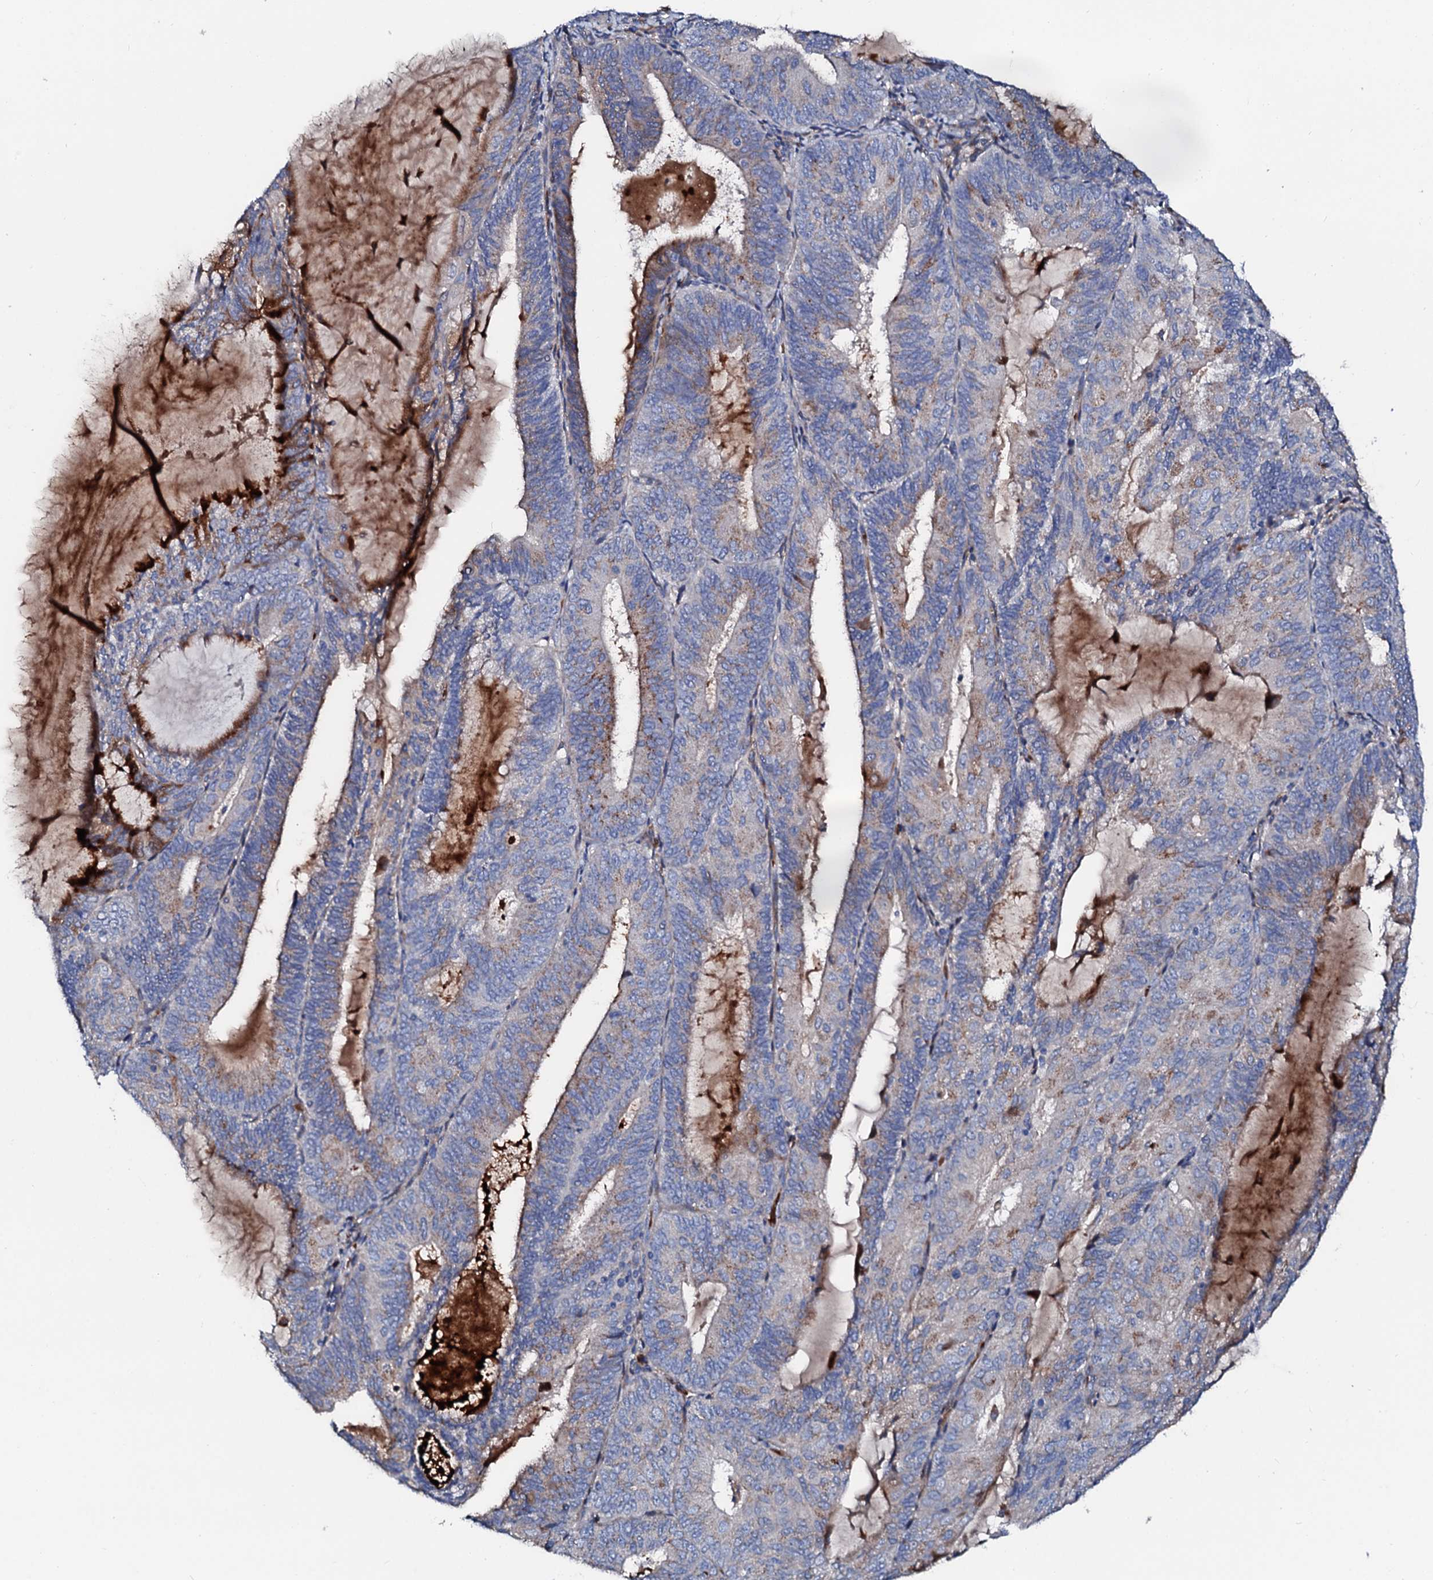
{"staining": {"intensity": "moderate", "quantity": "<25%", "location": "cytoplasmic/membranous"}, "tissue": "endometrial cancer", "cell_type": "Tumor cells", "image_type": "cancer", "snomed": [{"axis": "morphology", "description": "Adenocarcinoma, NOS"}, {"axis": "topography", "description": "Endometrium"}], "caption": "There is low levels of moderate cytoplasmic/membranous positivity in tumor cells of endometrial cancer (adenocarcinoma), as demonstrated by immunohistochemical staining (brown color).", "gene": "SLC10A7", "patient": {"sex": "female", "age": 81}}